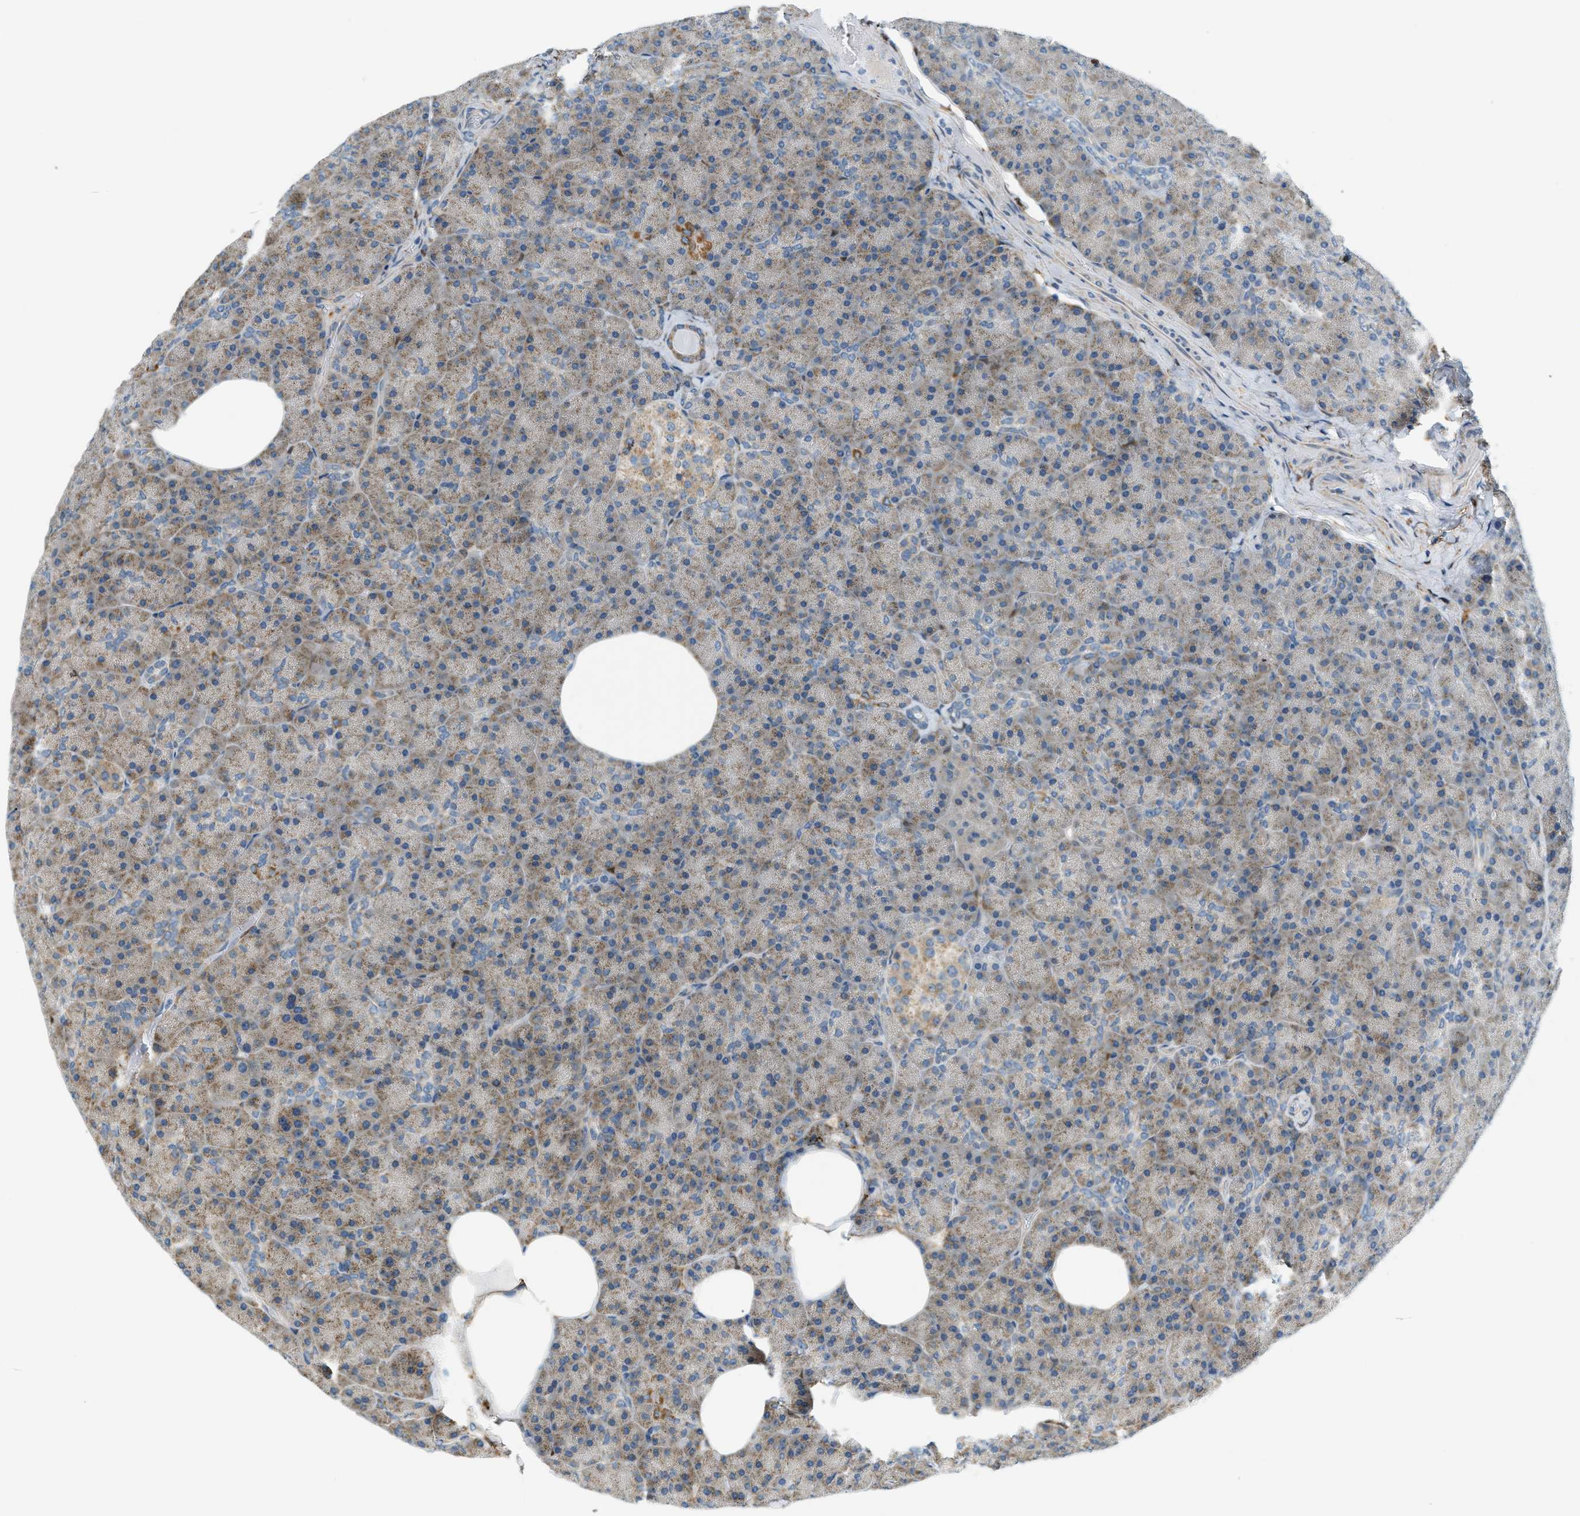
{"staining": {"intensity": "weak", "quantity": "25%-75%", "location": "cytoplasmic/membranous"}, "tissue": "pancreas", "cell_type": "Exocrine glandular cells", "image_type": "normal", "snomed": [{"axis": "morphology", "description": "Normal tissue, NOS"}, {"axis": "topography", "description": "Pancreas"}], "caption": "Immunohistochemistry of normal pancreas displays low levels of weak cytoplasmic/membranous positivity in about 25%-75% of exocrine glandular cells.", "gene": "PIGG", "patient": {"sex": "female", "age": 35}}